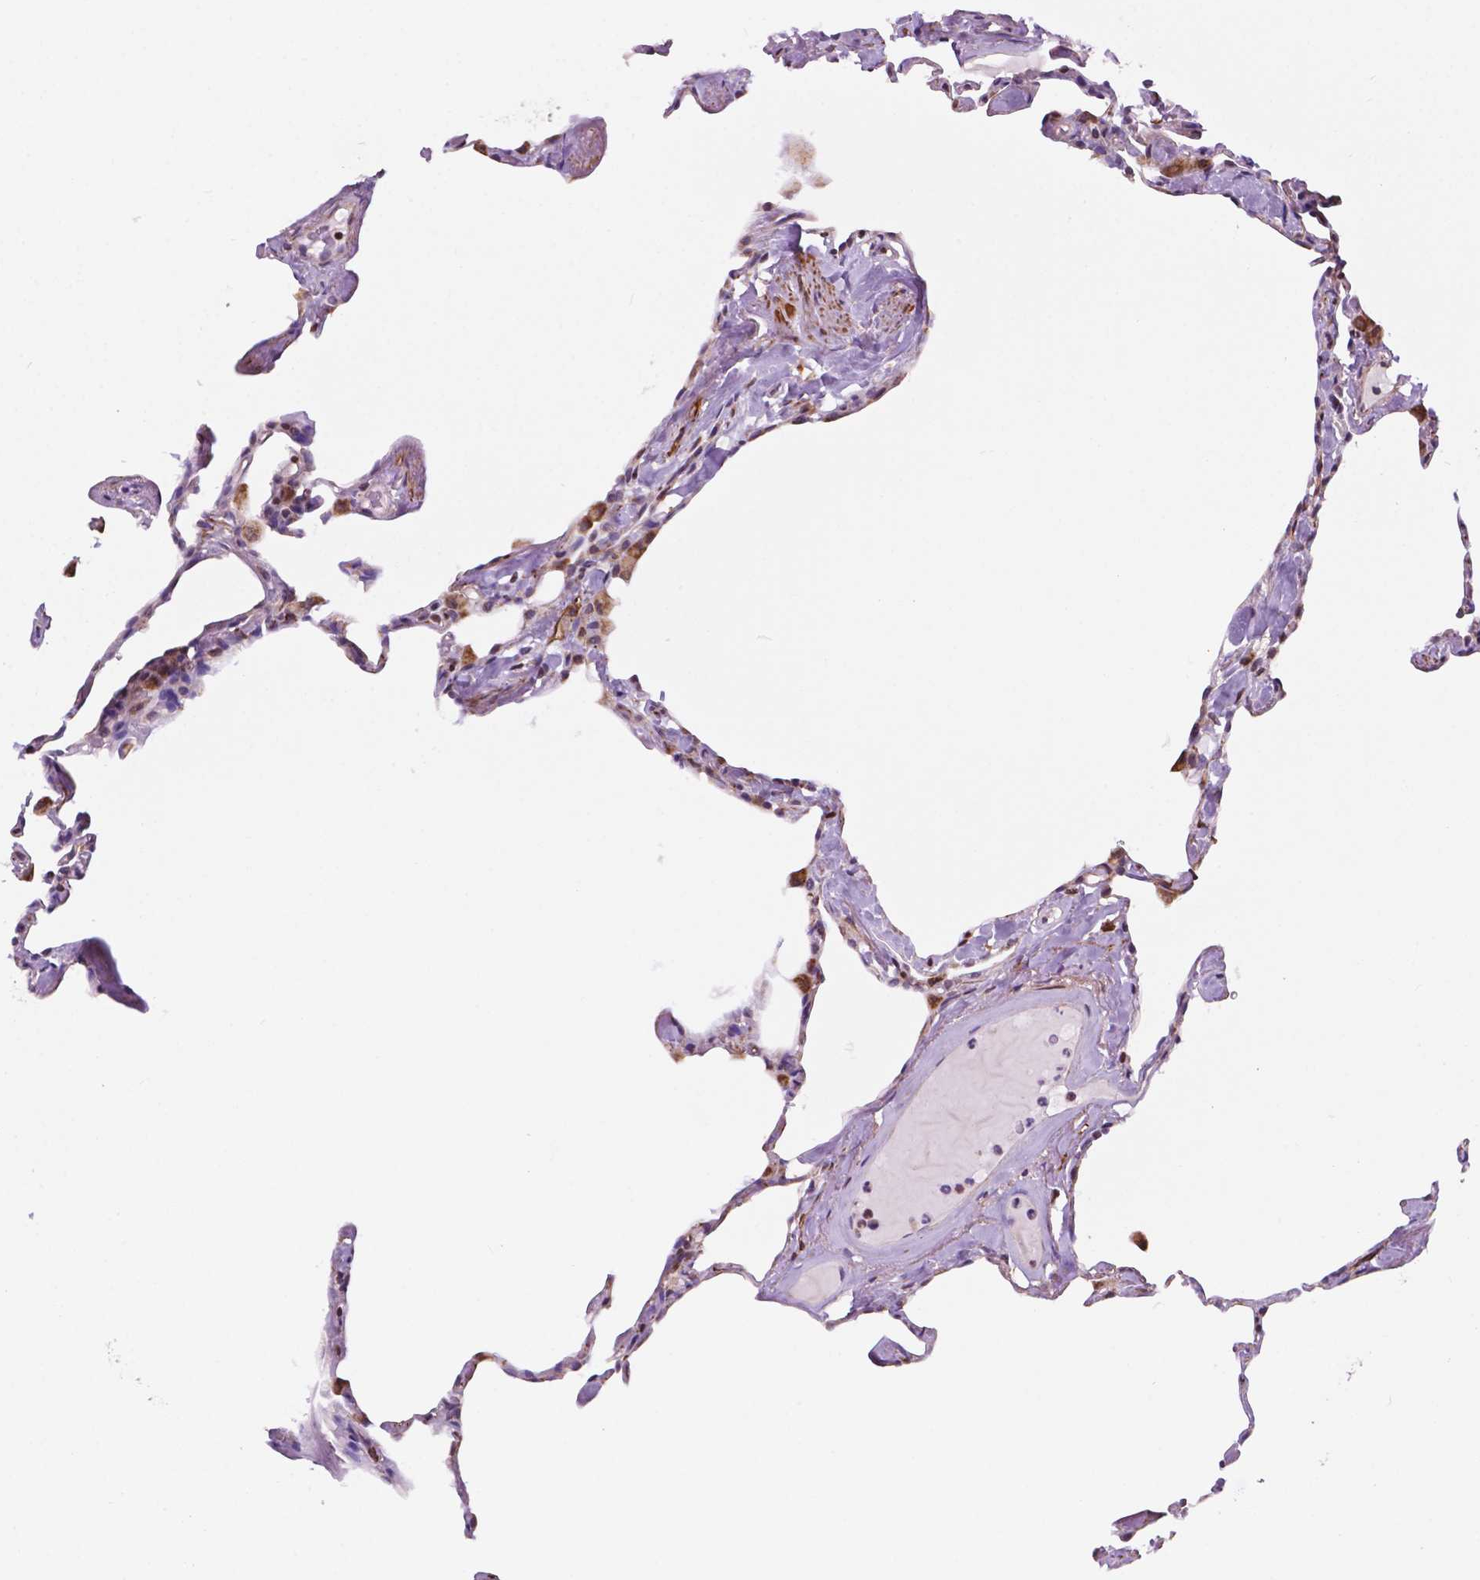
{"staining": {"intensity": "moderate", "quantity": "25%-75%", "location": "cytoplasmic/membranous"}, "tissue": "lung", "cell_type": "Alveolar cells", "image_type": "normal", "snomed": [{"axis": "morphology", "description": "Normal tissue, NOS"}, {"axis": "topography", "description": "Lung"}], "caption": "Lung stained with a brown dye demonstrates moderate cytoplasmic/membranous positive expression in about 25%-75% of alveolar cells.", "gene": "GEMIN4", "patient": {"sex": "male", "age": 65}}